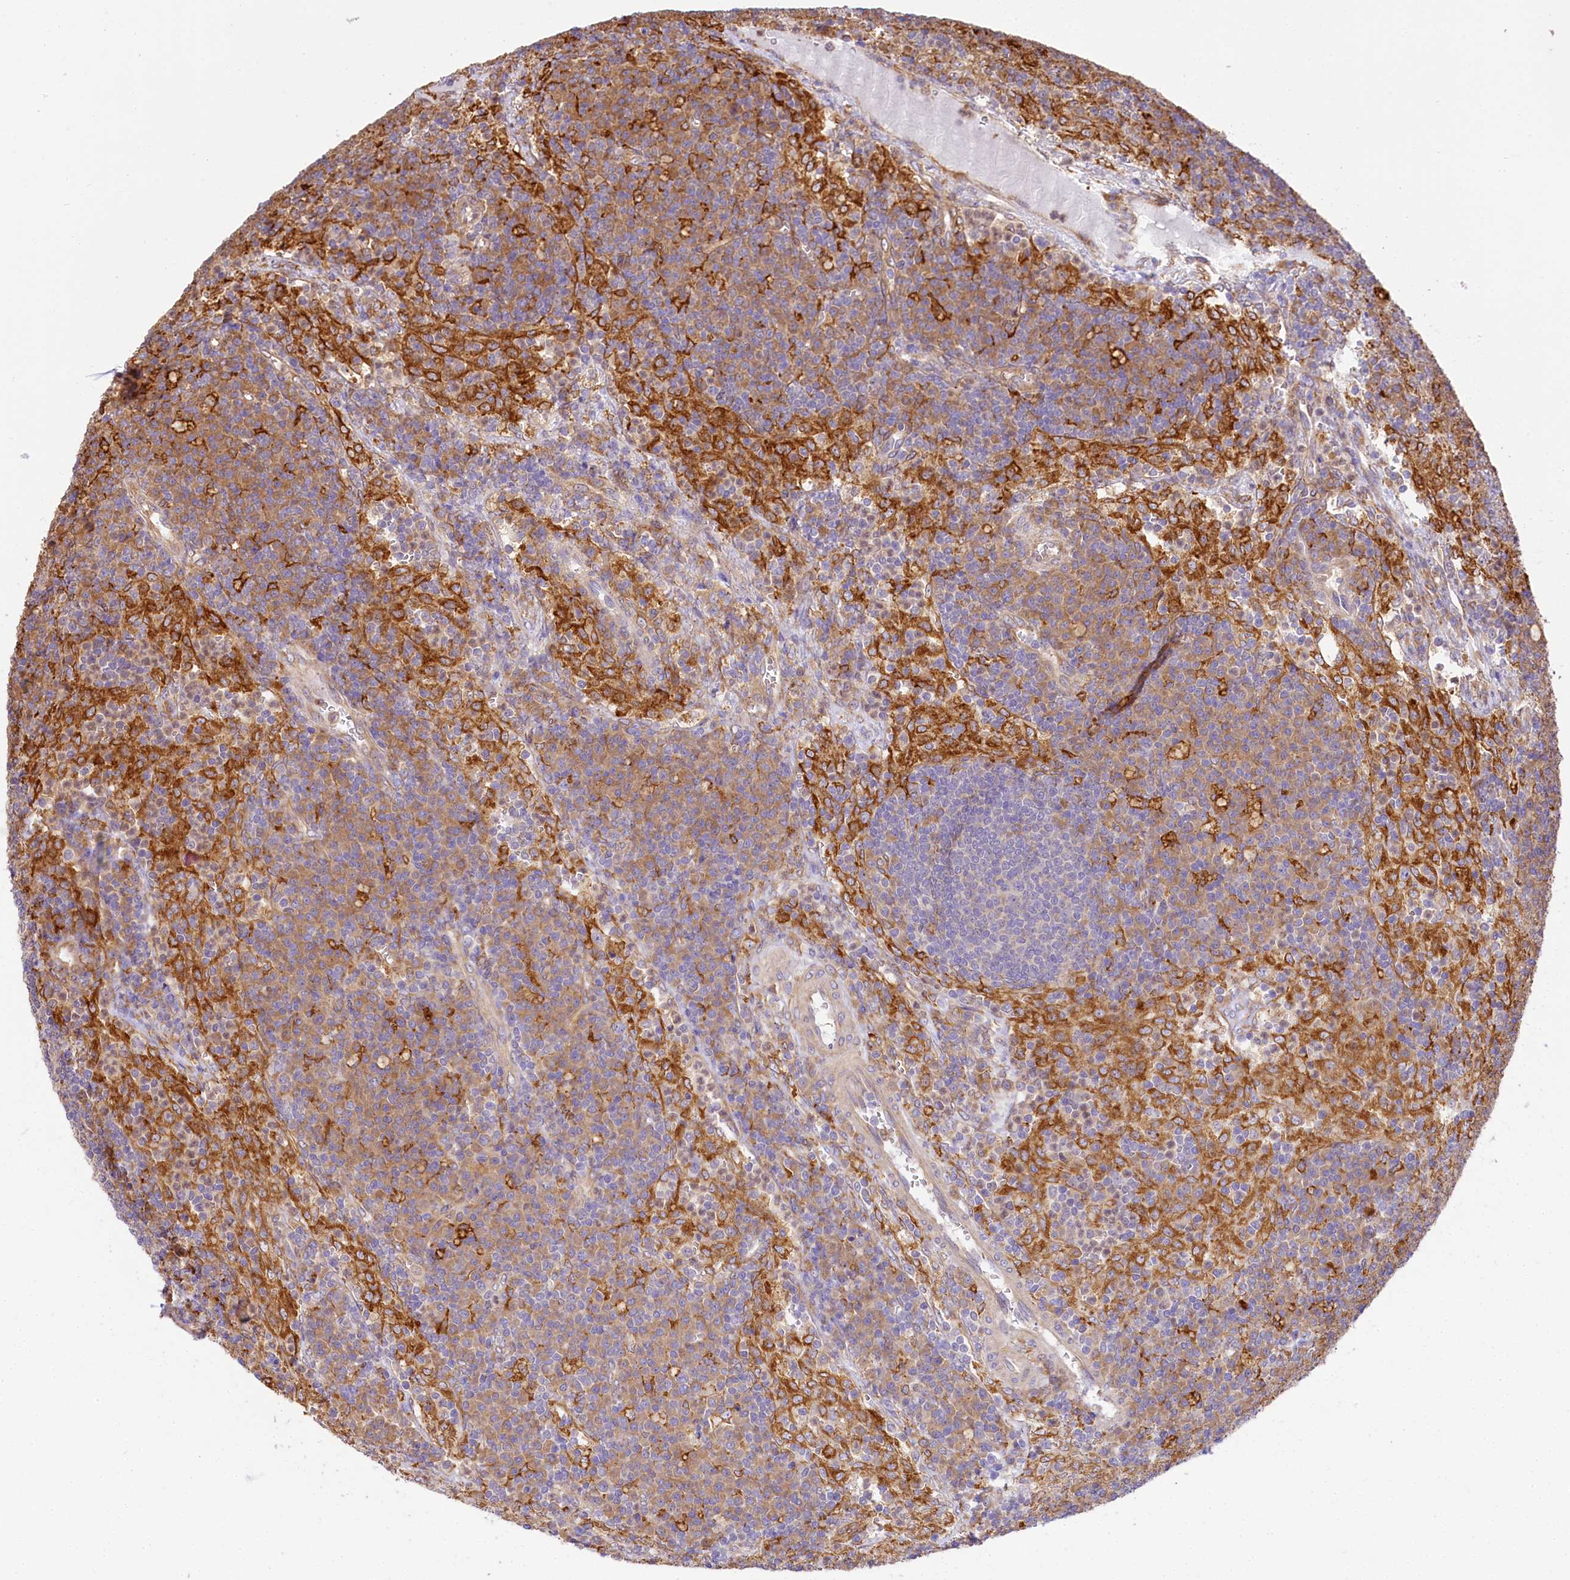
{"staining": {"intensity": "negative", "quantity": "none", "location": "none"}, "tissue": "lymph node", "cell_type": "Germinal center cells", "image_type": "normal", "snomed": [{"axis": "morphology", "description": "Normal tissue, NOS"}, {"axis": "topography", "description": "Lymph node"}], "caption": "A high-resolution image shows IHC staining of benign lymph node, which displays no significant expression in germinal center cells. The staining is performed using DAB brown chromogen with nuclei counter-stained in using hematoxylin.", "gene": "PPIP5K2", "patient": {"sex": "female", "age": 70}}